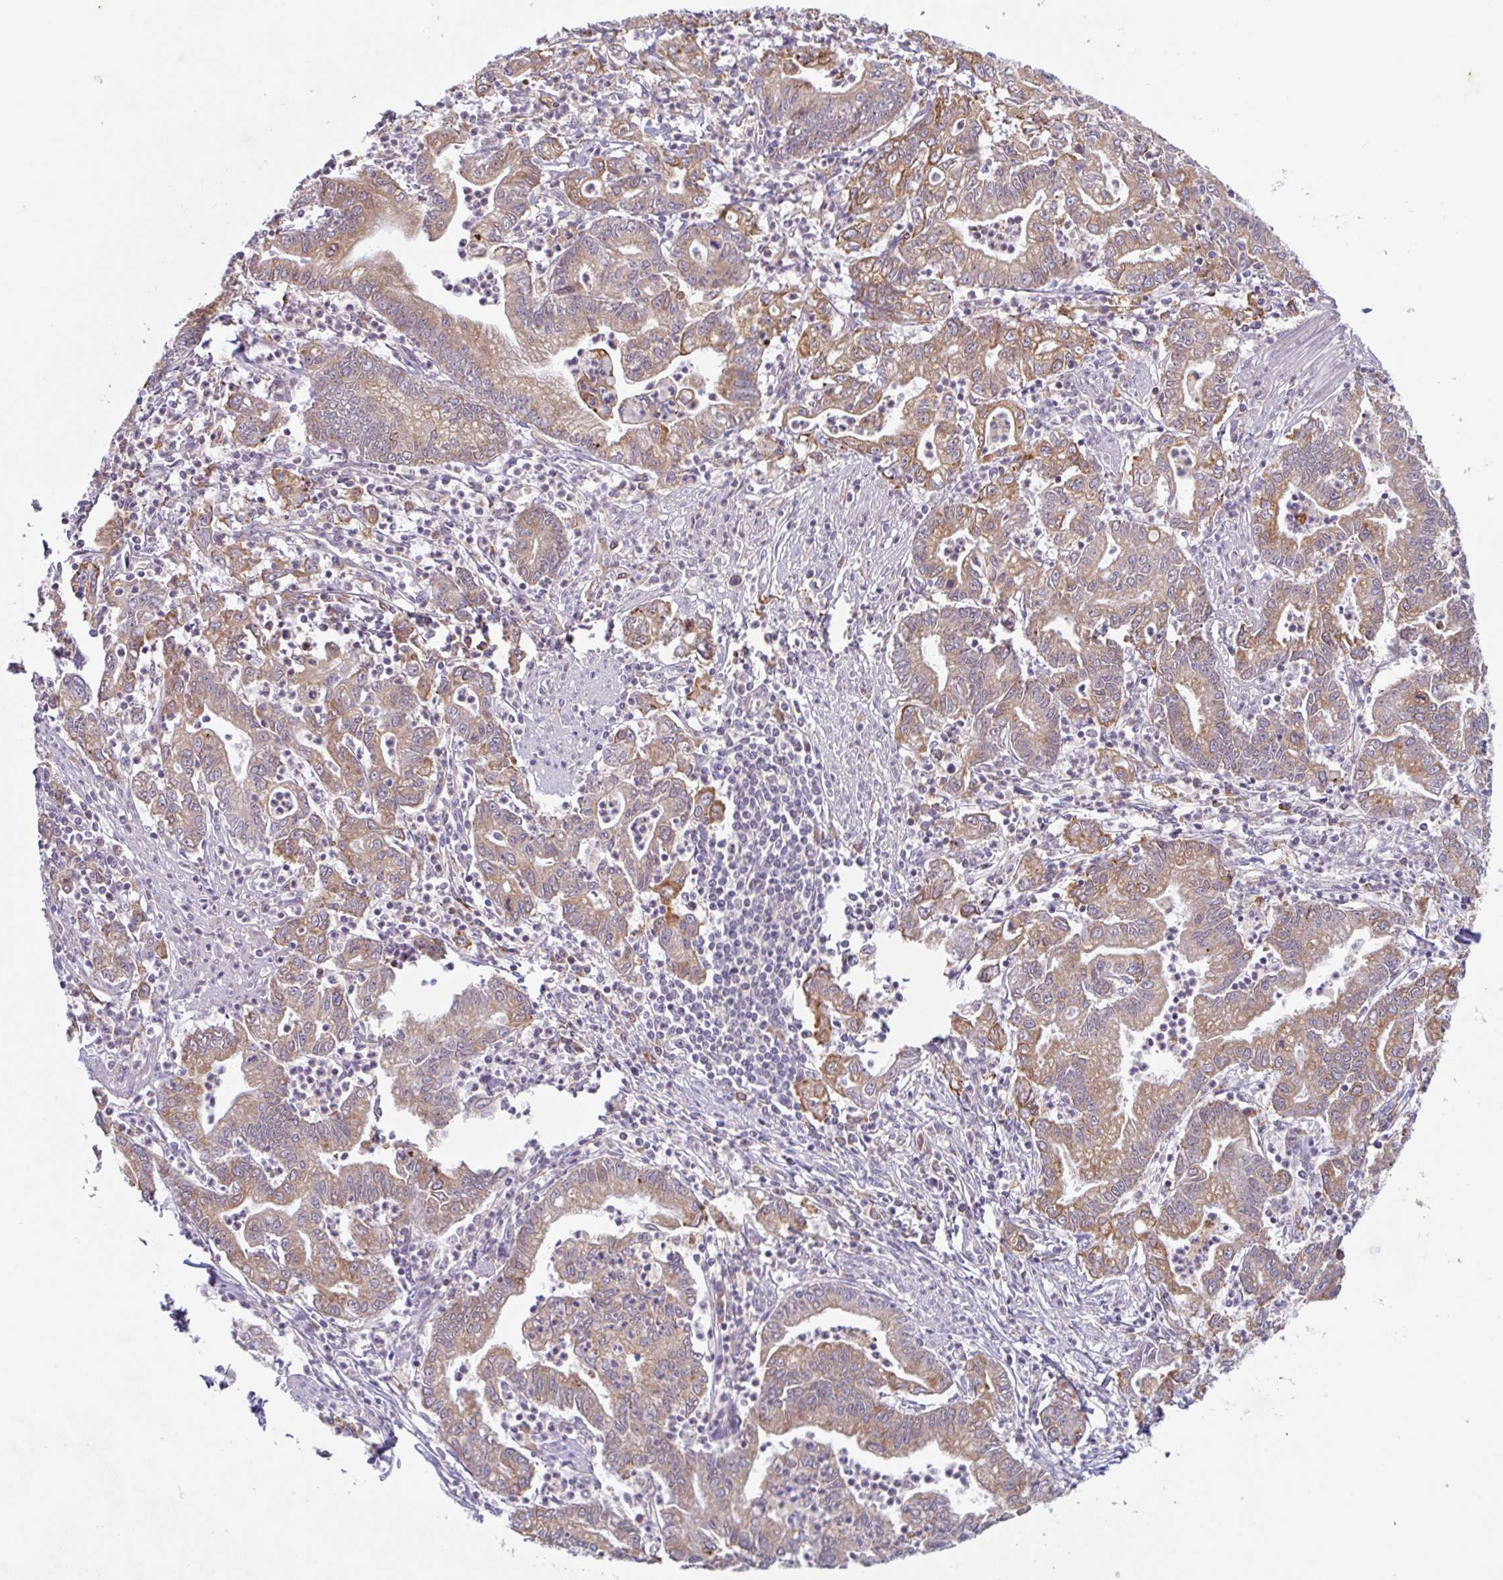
{"staining": {"intensity": "moderate", "quantity": "25%-75%", "location": "cytoplasmic/membranous"}, "tissue": "stomach cancer", "cell_type": "Tumor cells", "image_type": "cancer", "snomed": [{"axis": "morphology", "description": "Adenocarcinoma, NOS"}, {"axis": "topography", "description": "Stomach, upper"}], "caption": "High-magnification brightfield microscopy of stomach cancer (adenocarcinoma) stained with DAB (brown) and counterstained with hematoxylin (blue). tumor cells exhibit moderate cytoplasmic/membranous staining is appreciated in approximately25%-75% of cells.", "gene": "RIT1", "patient": {"sex": "female", "age": 79}}